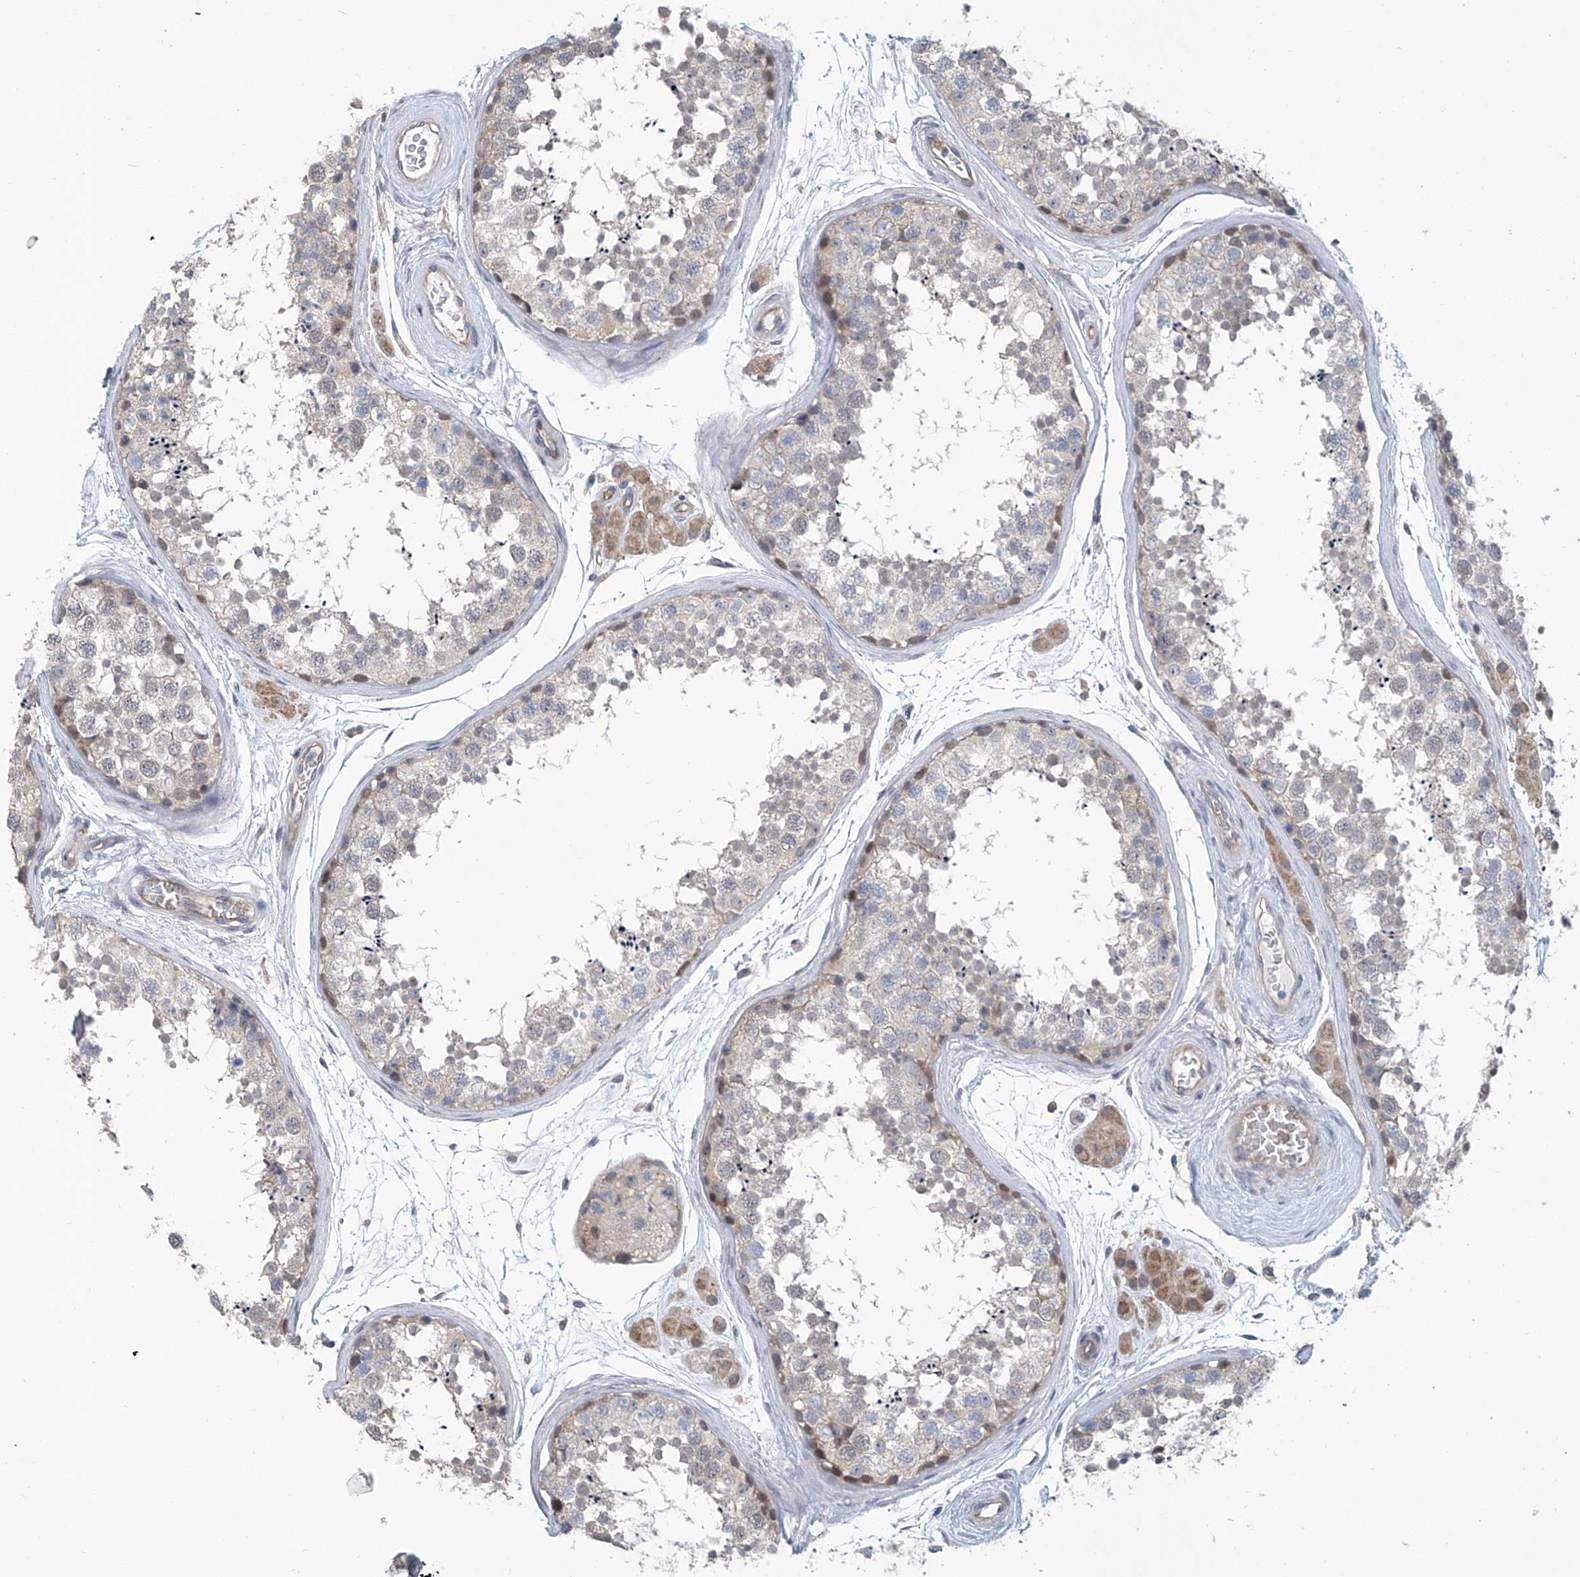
{"staining": {"intensity": "weak", "quantity": "<25%", "location": "cytoplasmic/membranous"}, "tissue": "testis", "cell_type": "Cells in seminiferous ducts", "image_type": "normal", "snomed": [{"axis": "morphology", "description": "Normal tissue, NOS"}, {"axis": "topography", "description": "Testis"}], "caption": "Immunohistochemistry (IHC) of benign testis exhibits no staining in cells in seminiferous ducts. Nuclei are stained in blue.", "gene": "EIF2D", "patient": {"sex": "male", "age": 56}}